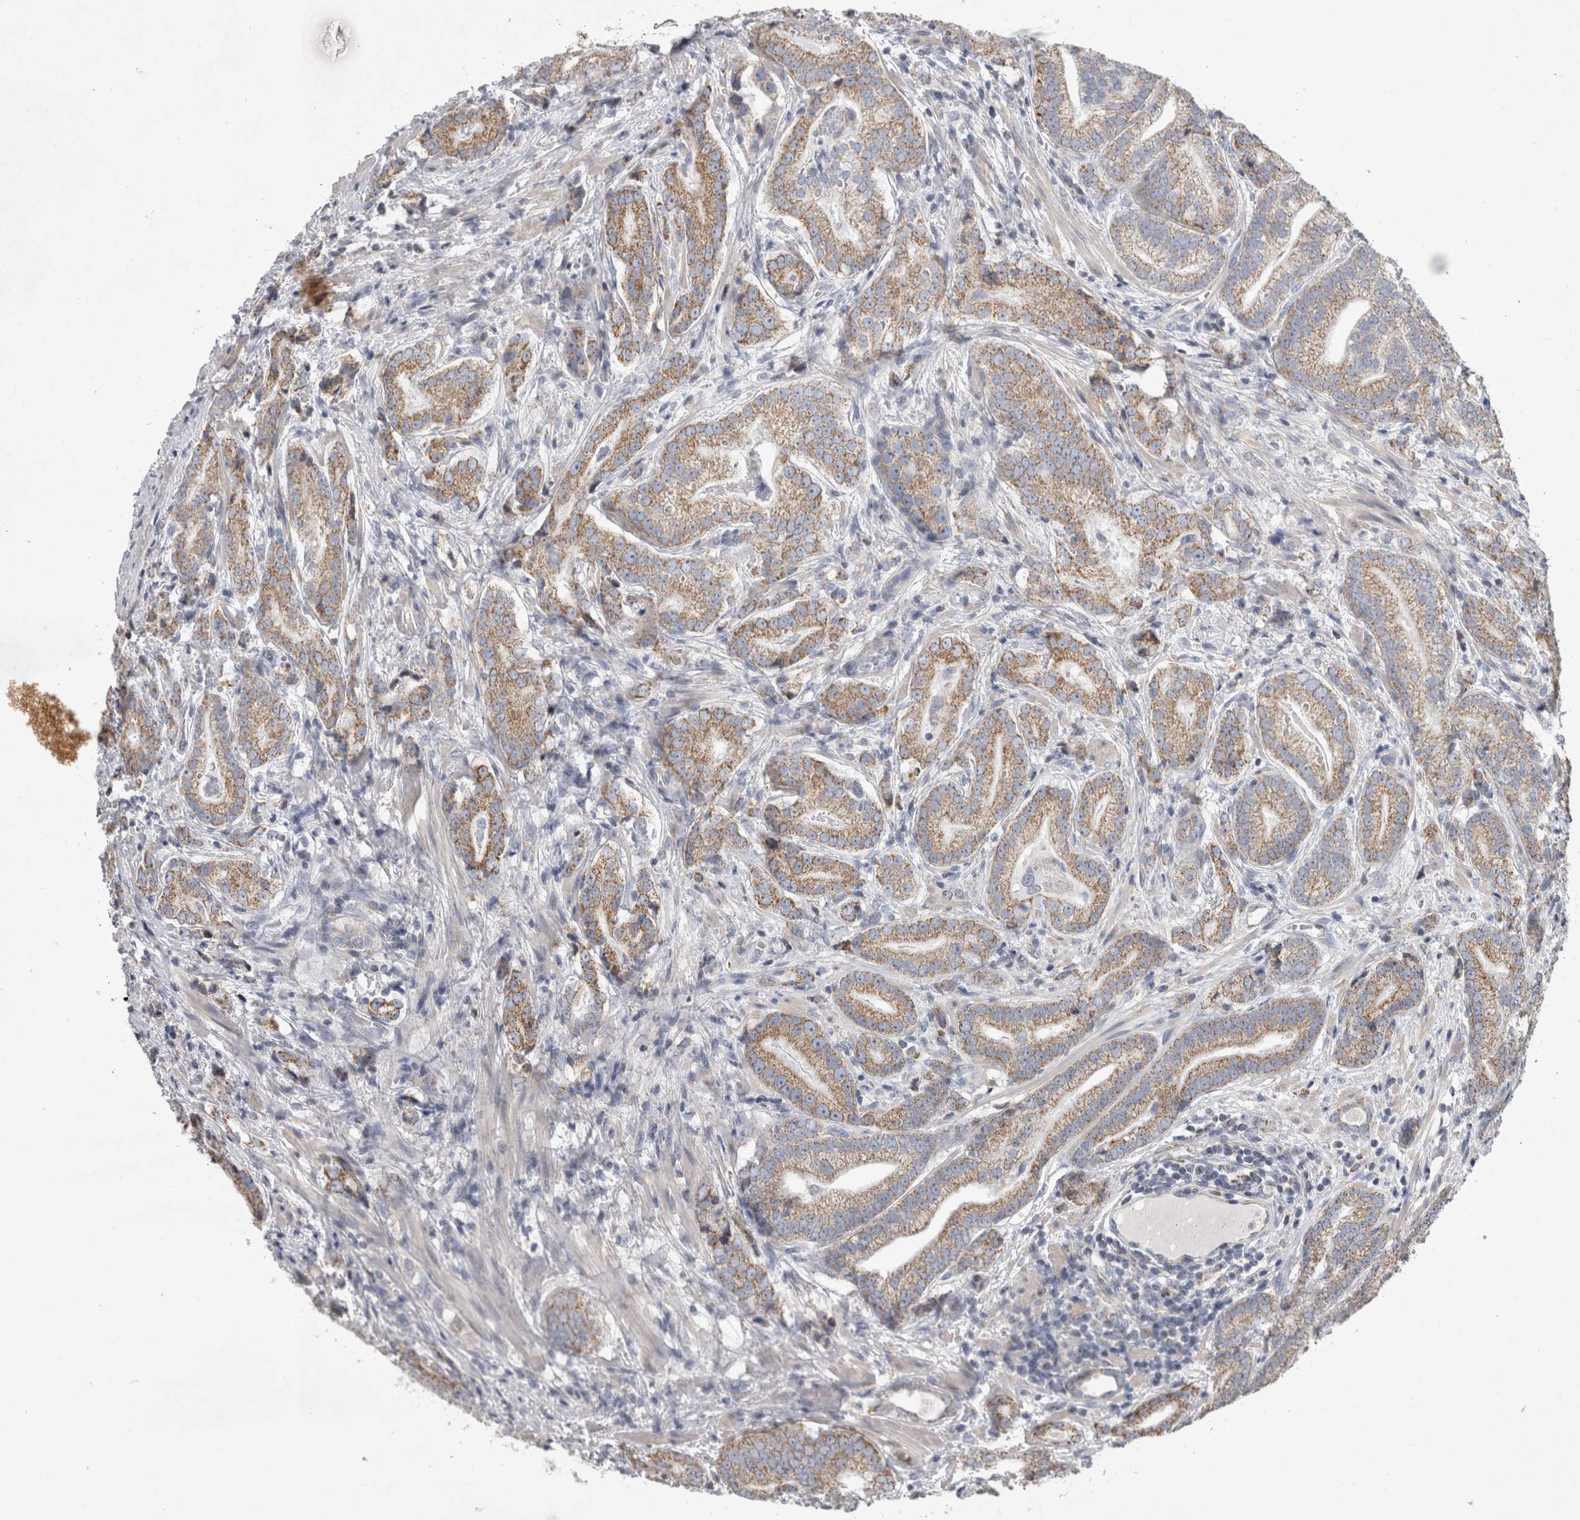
{"staining": {"intensity": "moderate", "quantity": ">75%", "location": "cytoplasmic/membranous"}, "tissue": "prostate cancer", "cell_type": "Tumor cells", "image_type": "cancer", "snomed": [{"axis": "morphology", "description": "Adenocarcinoma, High grade"}, {"axis": "topography", "description": "Prostate"}], "caption": "The immunohistochemical stain labels moderate cytoplasmic/membranous staining in tumor cells of adenocarcinoma (high-grade) (prostate) tissue. (Brightfield microscopy of DAB IHC at high magnification).", "gene": "HDHD3", "patient": {"sex": "male", "age": 57}}